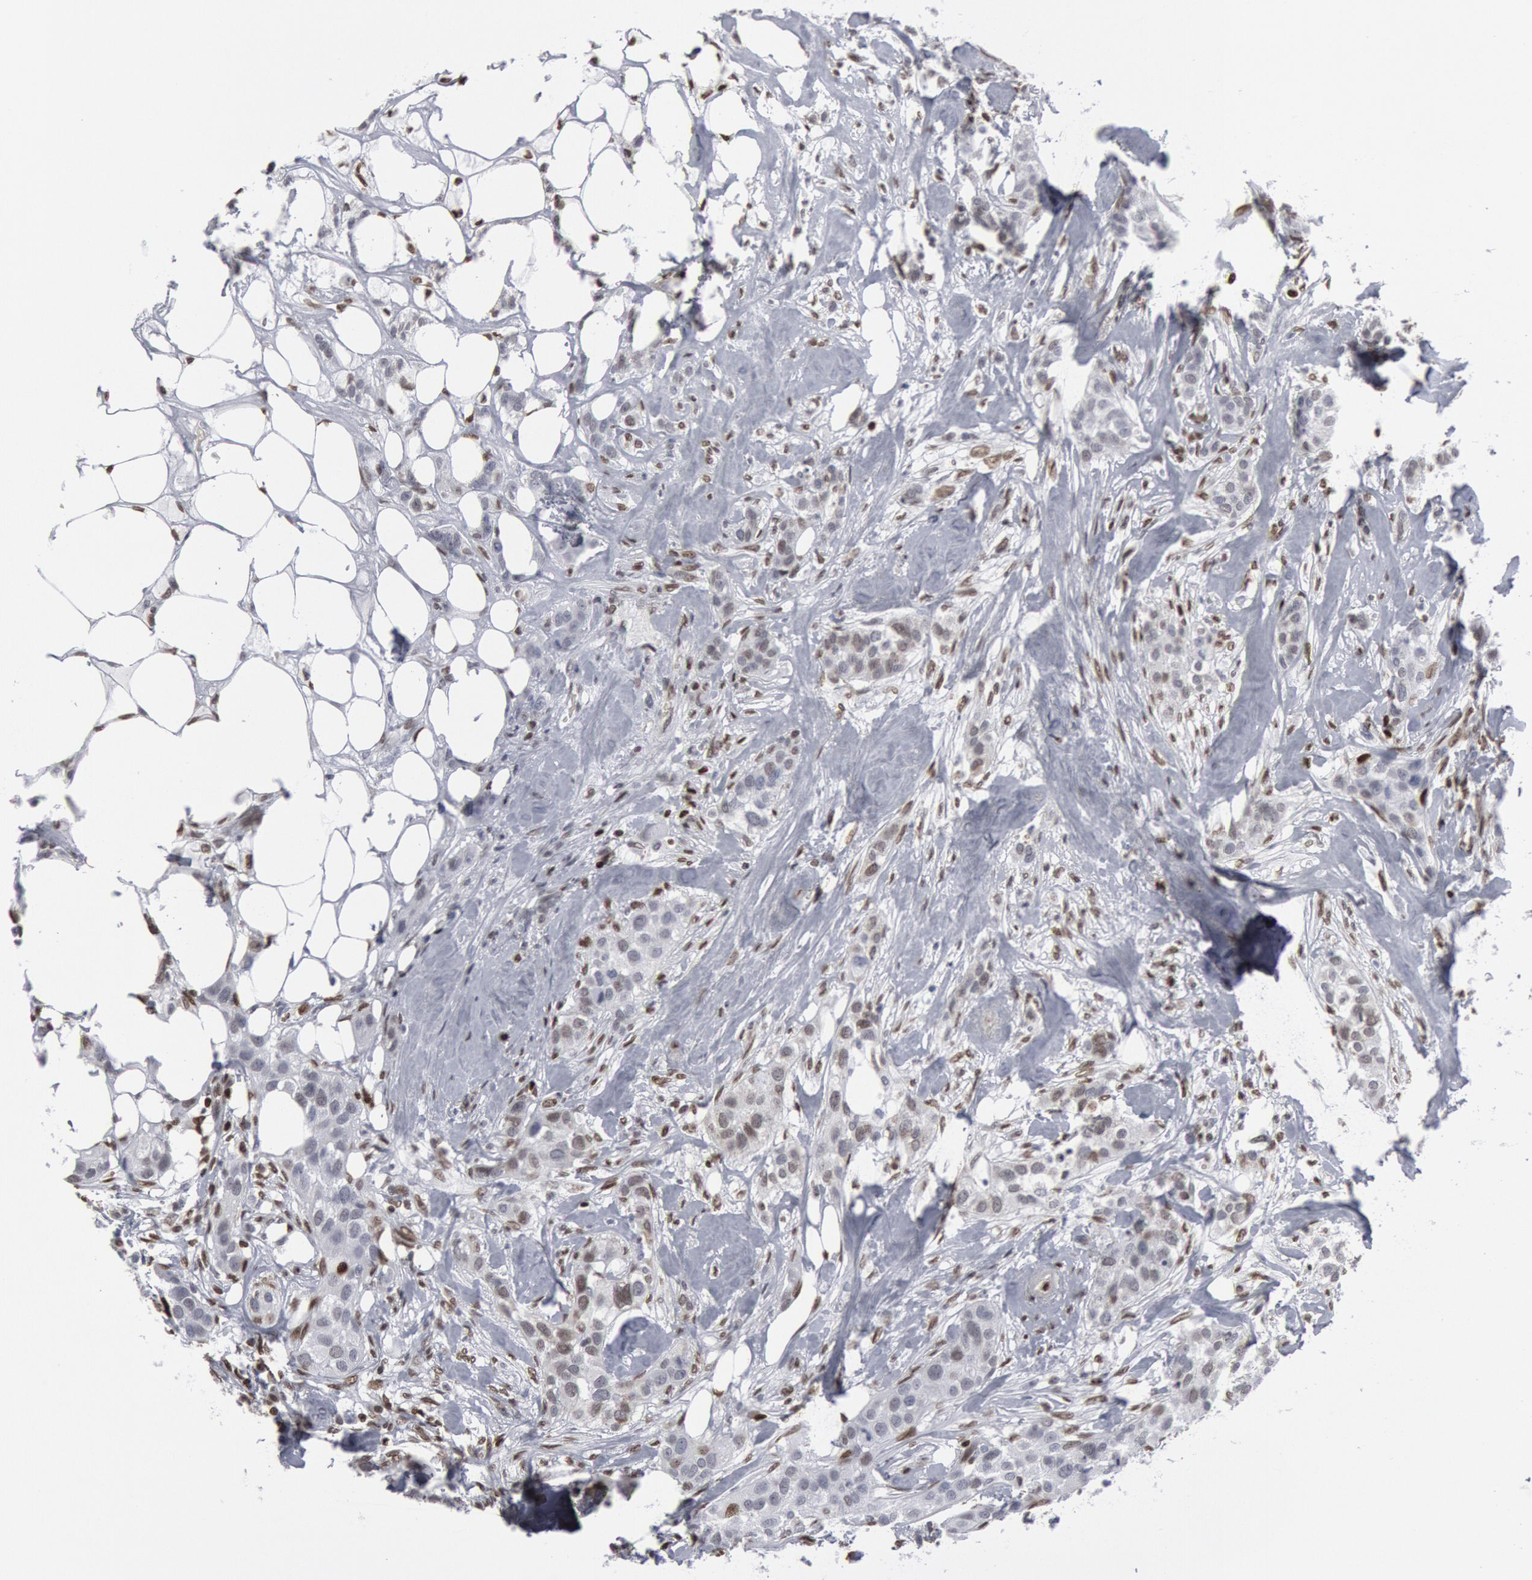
{"staining": {"intensity": "weak", "quantity": "<25%", "location": "nuclear"}, "tissue": "breast cancer", "cell_type": "Tumor cells", "image_type": "cancer", "snomed": [{"axis": "morphology", "description": "Duct carcinoma"}, {"axis": "topography", "description": "Breast"}], "caption": "The image reveals no staining of tumor cells in breast invasive ductal carcinoma. (IHC, brightfield microscopy, high magnification).", "gene": "MECP2", "patient": {"sex": "female", "age": 45}}